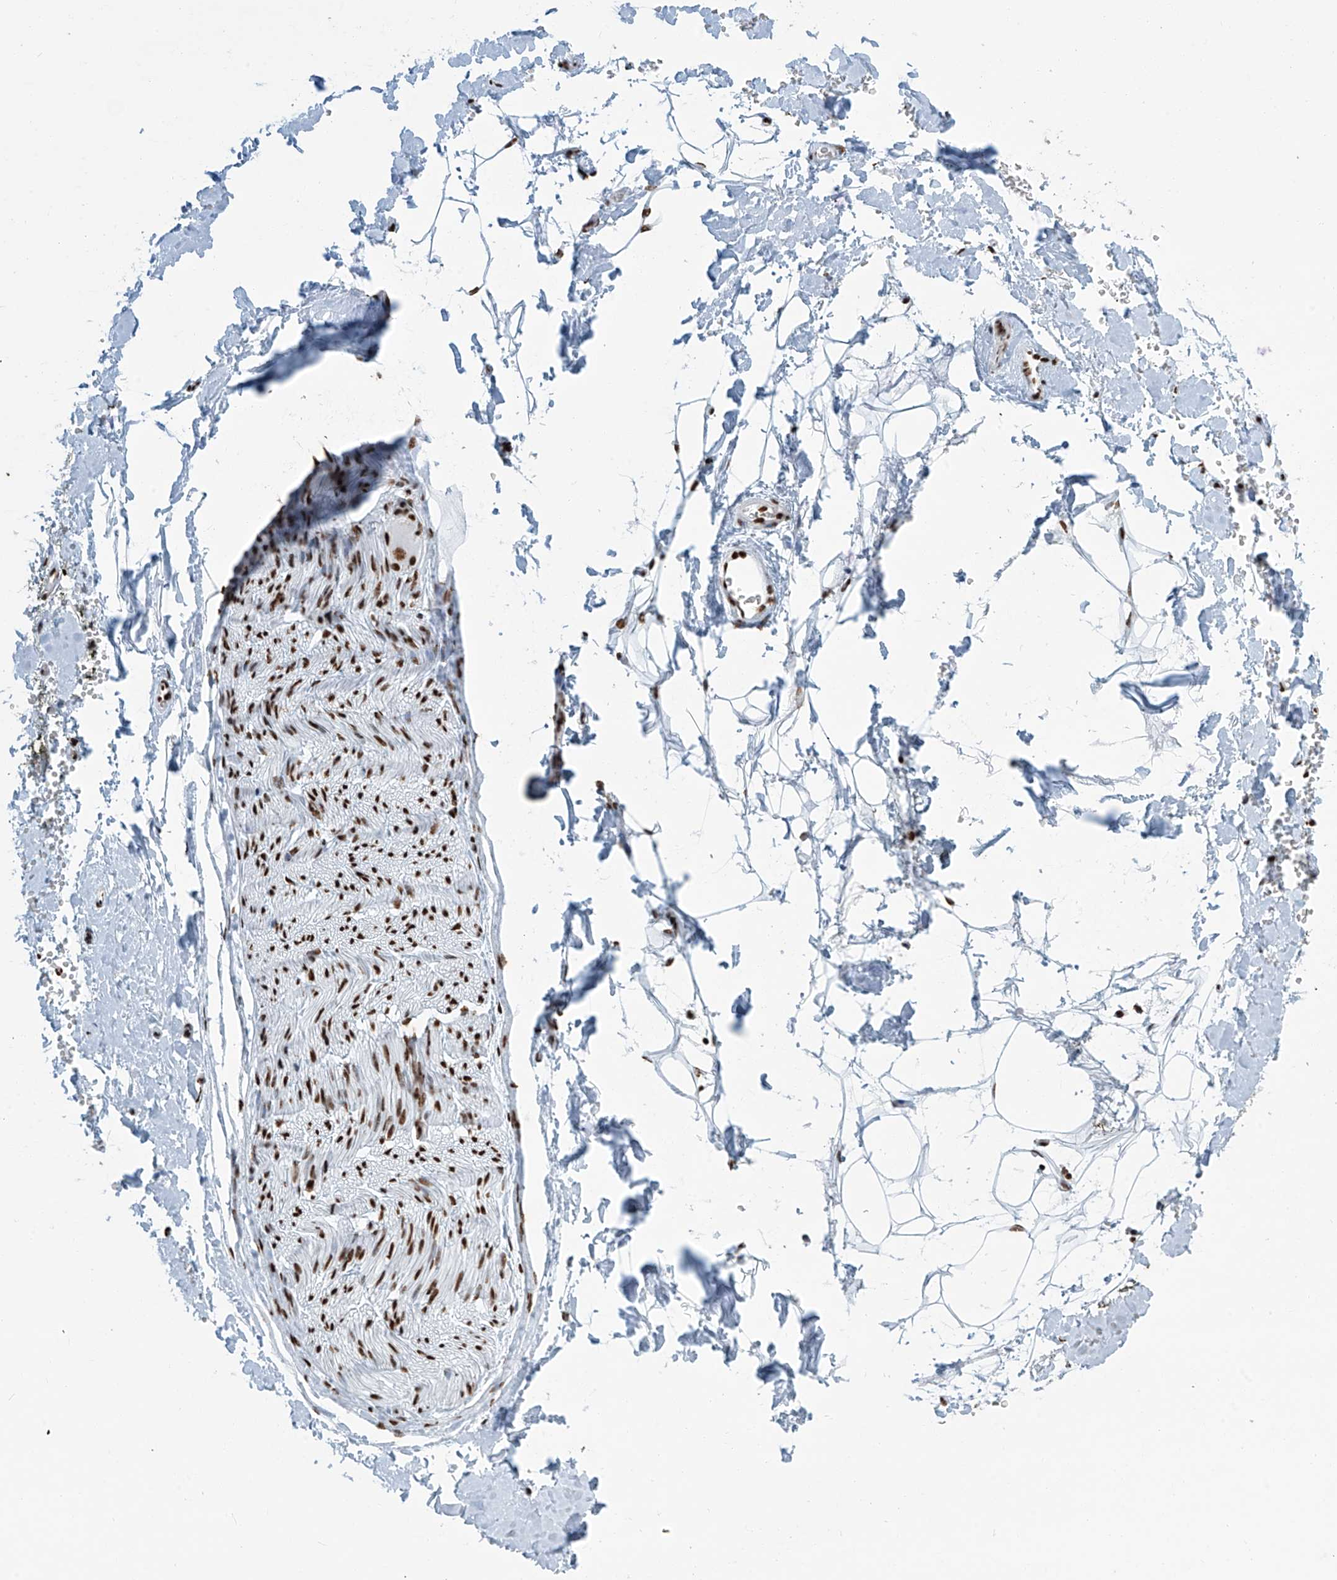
{"staining": {"intensity": "moderate", "quantity": ">75%", "location": "nuclear"}, "tissue": "adipose tissue", "cell_type": "Adipocytes", "image_type": "normal", "snomed": [{"axis": "morphology", "description": "Normal tissue, NOS"}, {"axis": "morphology", "description": "Adenocarcinoma, NOS"}, {"axis": "topography", "description": "Pancreas"}, {"axis": "topography", "description": "Peripheral nerve tissue"}], "caption": "Immunohistochemistry (IHC) histopathology image of unremarkable human adipose tissue stained for a protein (brown), which shows medium levels of moderate nuclear staining in about >75% of adipocytes.", "gene": "ENSG00000257390", "patient": {"sex": "male", "age": 59}}